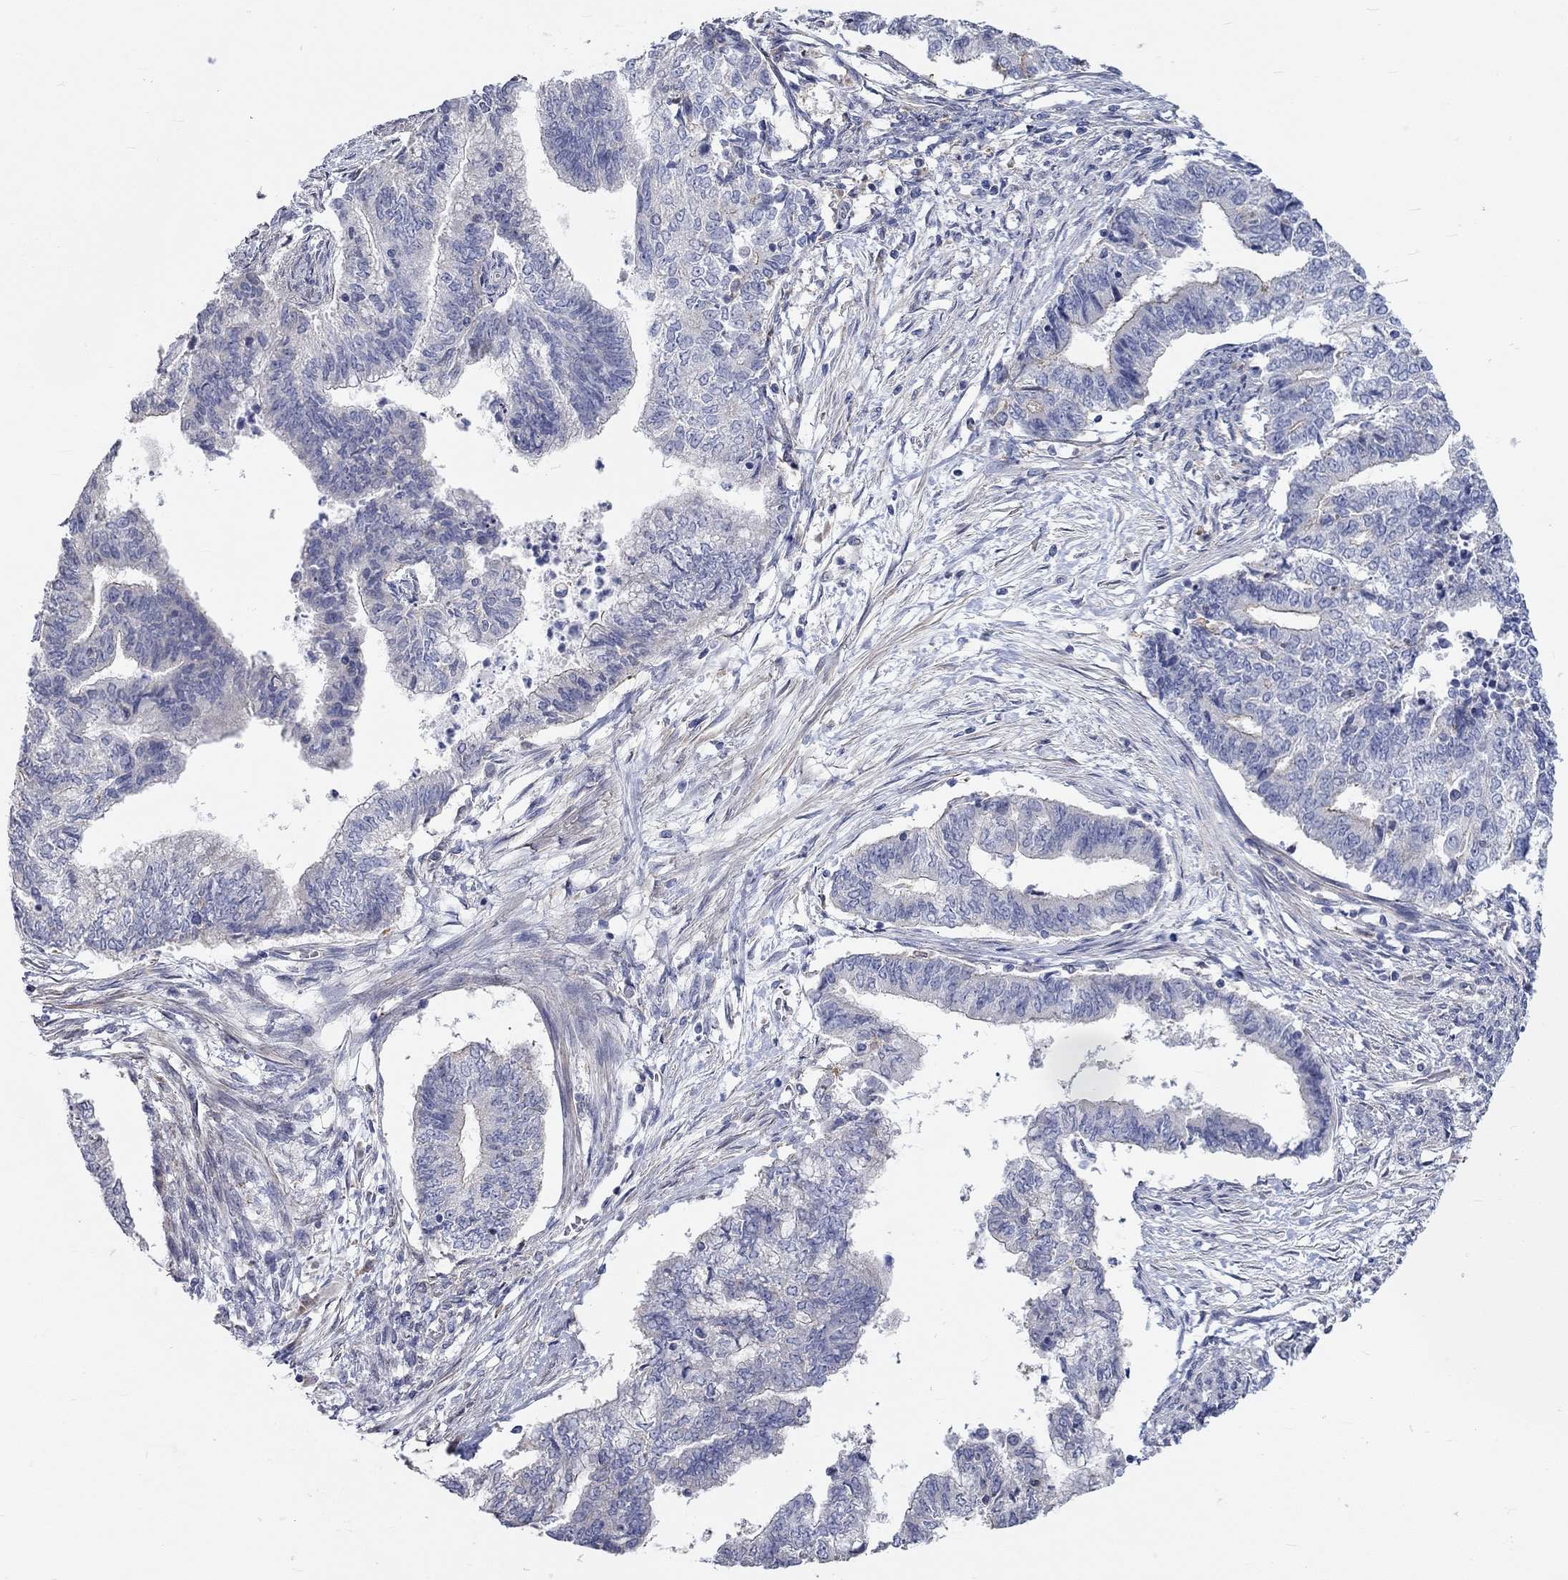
{"staining": {"intensity": "negative", "quantity": "none", "location": "none"}, "tissue": "endometrial cancer", "cell_type": "Tumor cells", "image_type": "cancer", "snomed": [{"axis": "morphology", "description": "Adenocarcinoma, NOS"}, {"axis": "topography", "description": "Endometrium"}], "caption": "Tumor cells are negative for brown protein staining in endometrial cancer. (Stains: DAB (3,3'-diaminobenzidine) immunohistochemistry (IHC) with hematoxylin counter stain, Microscopy: brightfield microscopy at high magnification).", "gene": "PCDHGA10", "patient": {"sex": "female", "age": 65}}